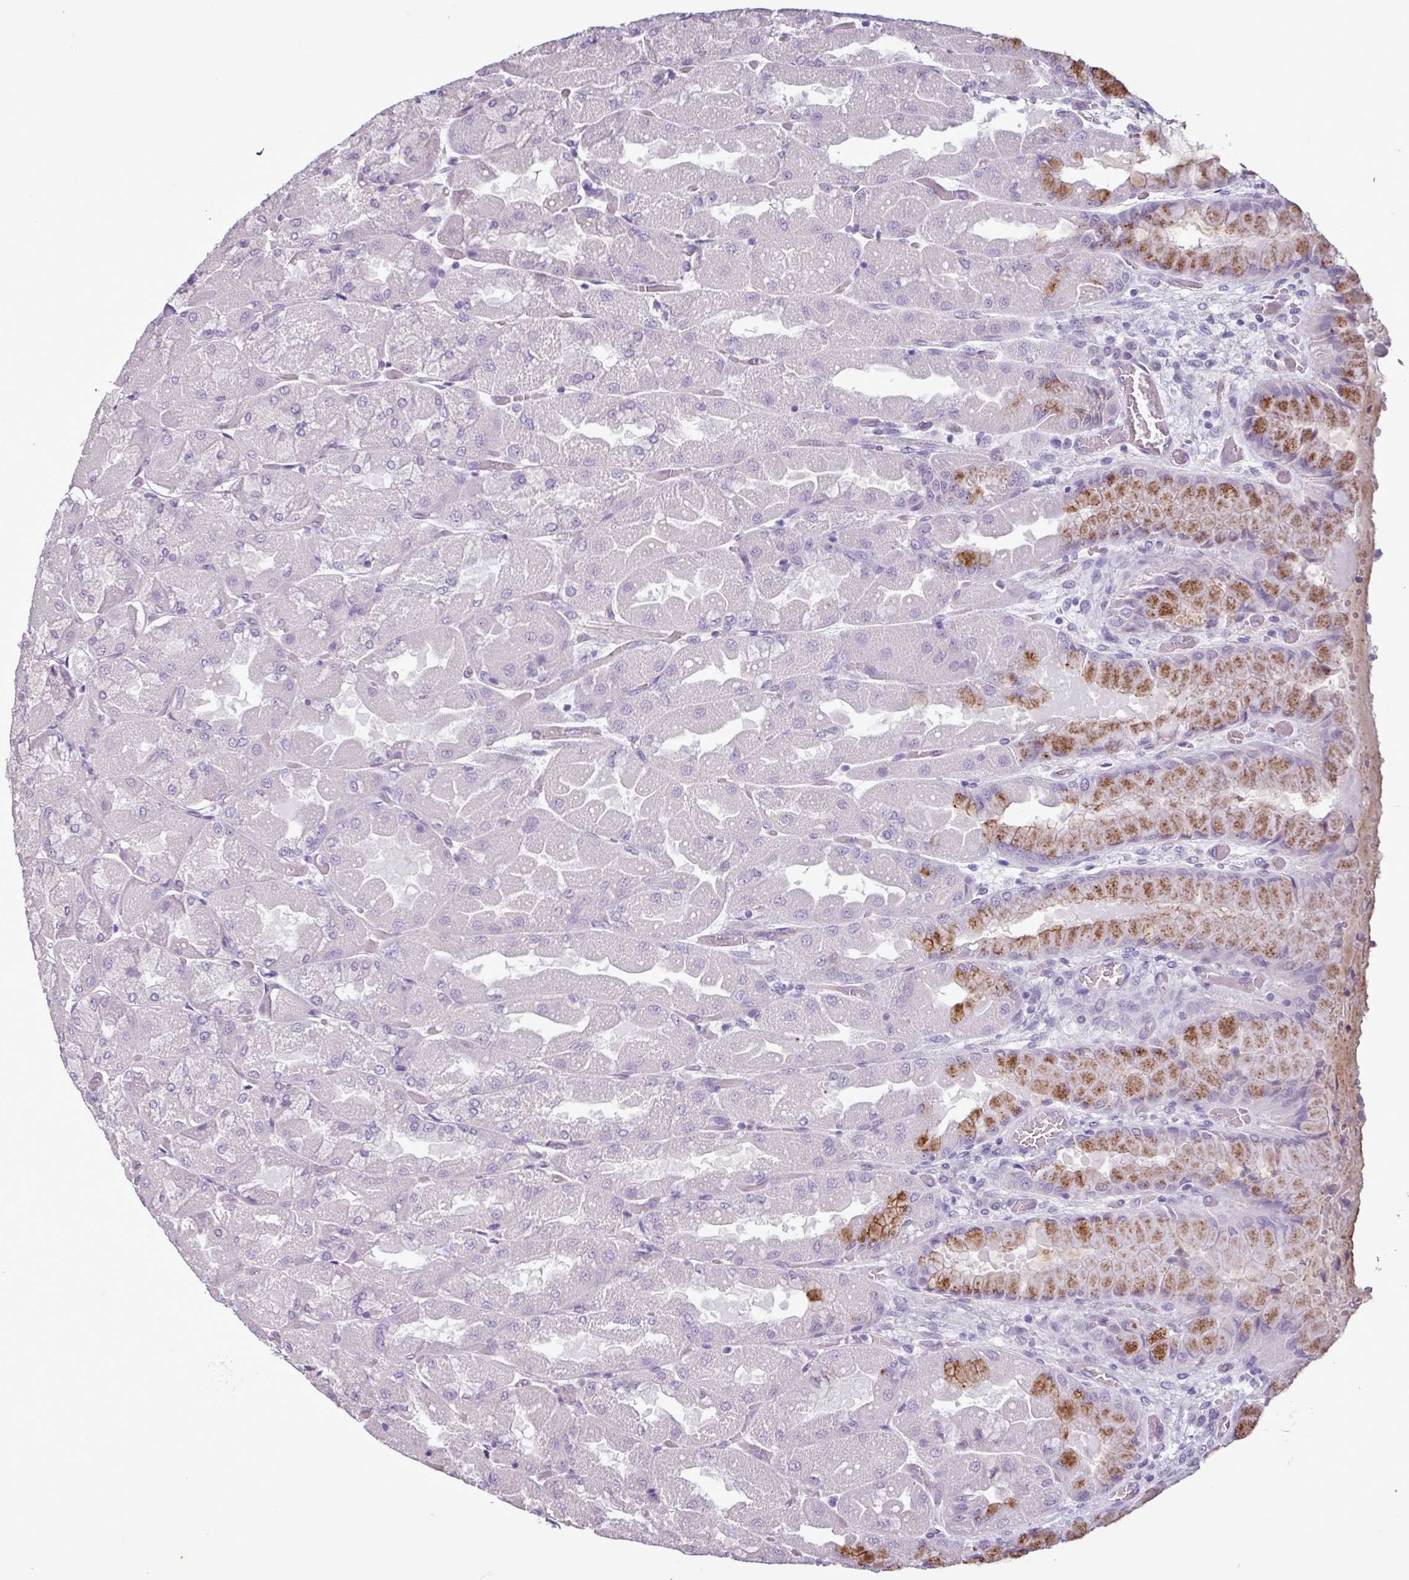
{"staining": {"intensity": "moderate", "quantity": "<25%", "location": "cytoplasmic/membranous"}, "tissue": "stomach", "cell_type": "Glandular cells", "image_type": "normal", "snomed": [{"axis": "morphology", "description": "Normal tissue, NOS"}, {"axis": "topography", "description": "Stomach"}], "caption": "About <25% of glandular cells in normal stomach show moderate cytoplasmic/membranous protein expression as visualized by brown immunohistochemical staining.", "gene": "C9orf24", "patient": {"sex": "female", "age": 61}}